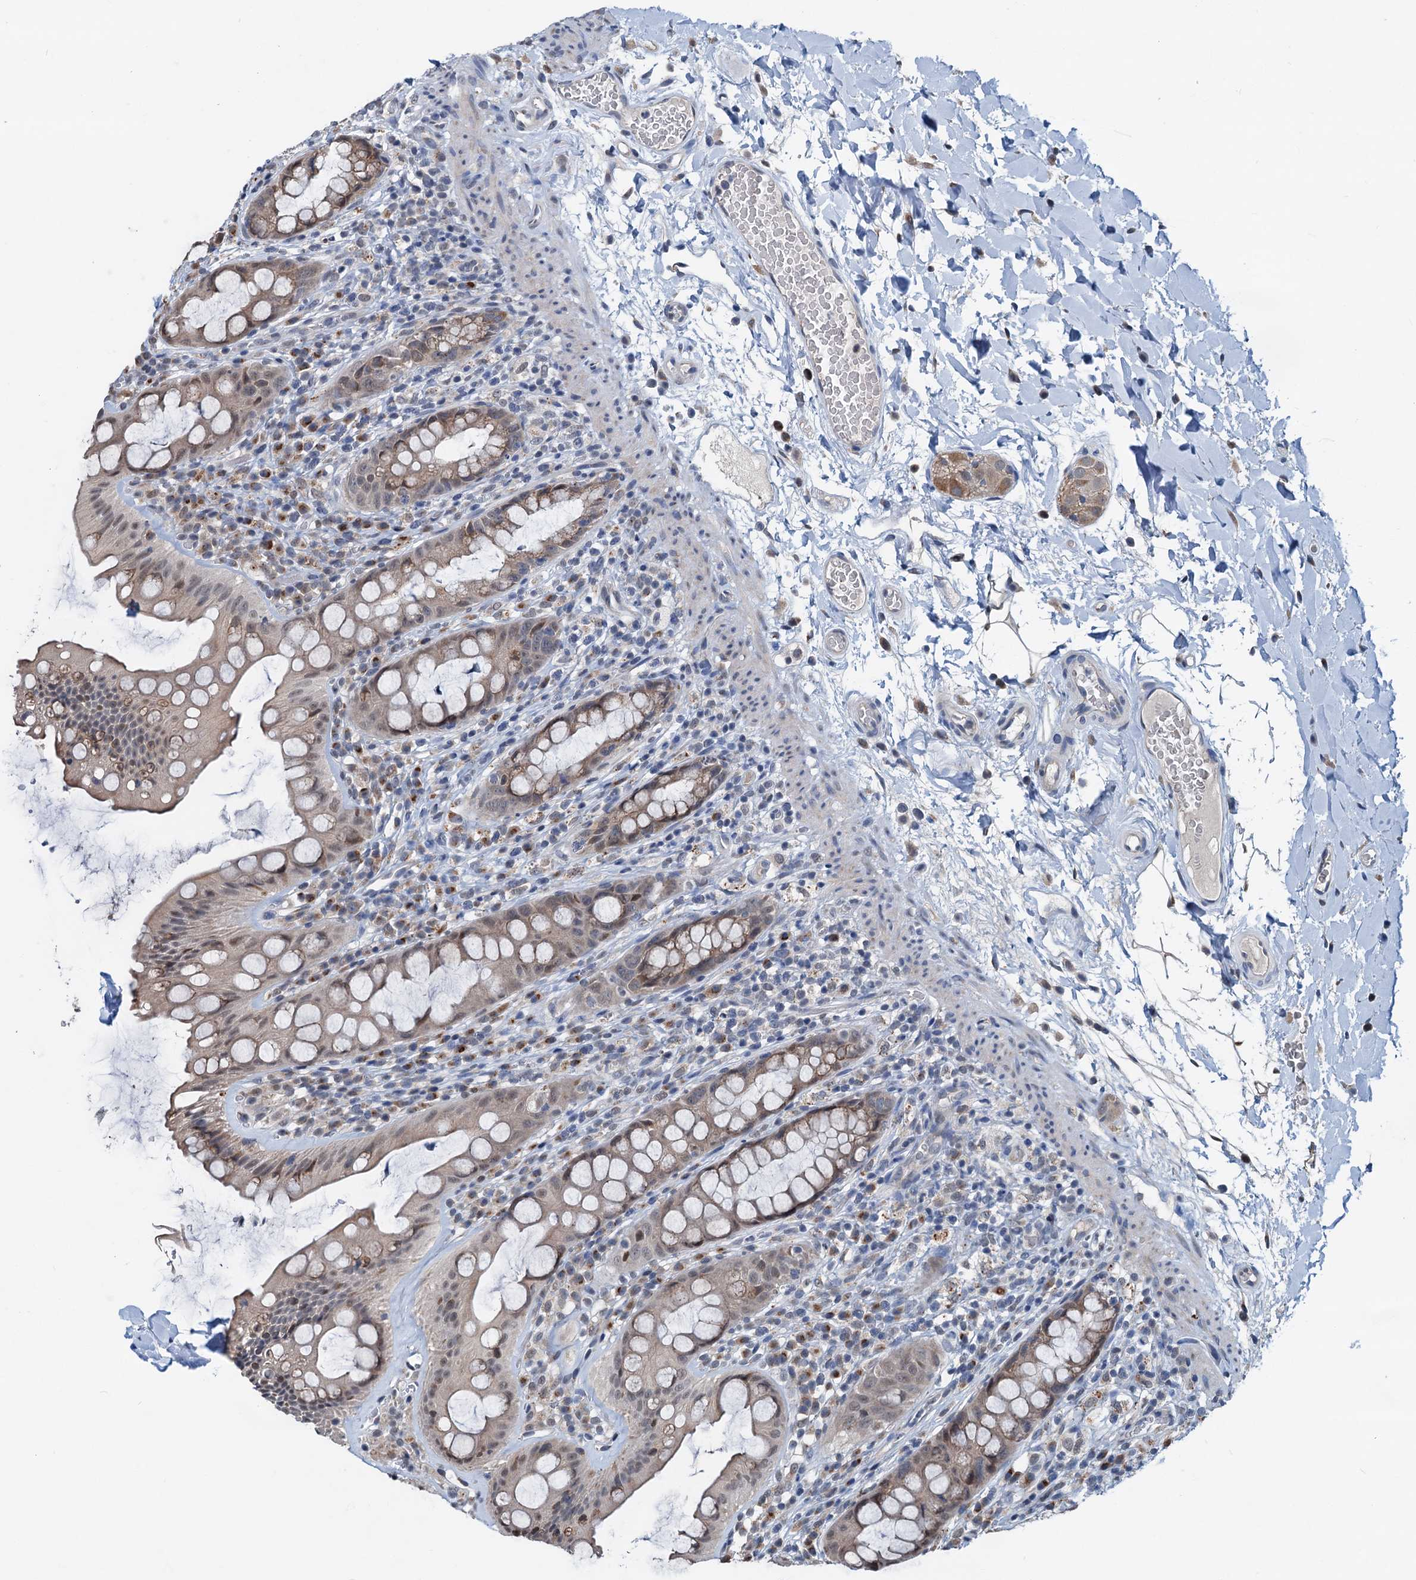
{"staining": {"intensity": "moderate", "quantity": "<25%", "location": "cytoplasmic/membranous,nuclear"}, "tissue": "rectum", "cell_type": "Glandular cells", "image_type": "normal", "snomed": [{"axis": "morphology", "description": "Normal tissue, NOS"}, {"axis": "topography", "description": "Rectum"}], "caption": "Glandular cells demonstrate low levels of moderate cytoplasmic/membranous,nuclear staining in approximately <25% of cells in unremarkable human rectum.", "gene": "SHLD1", "patient": {"sex": "female", "age": 57}}